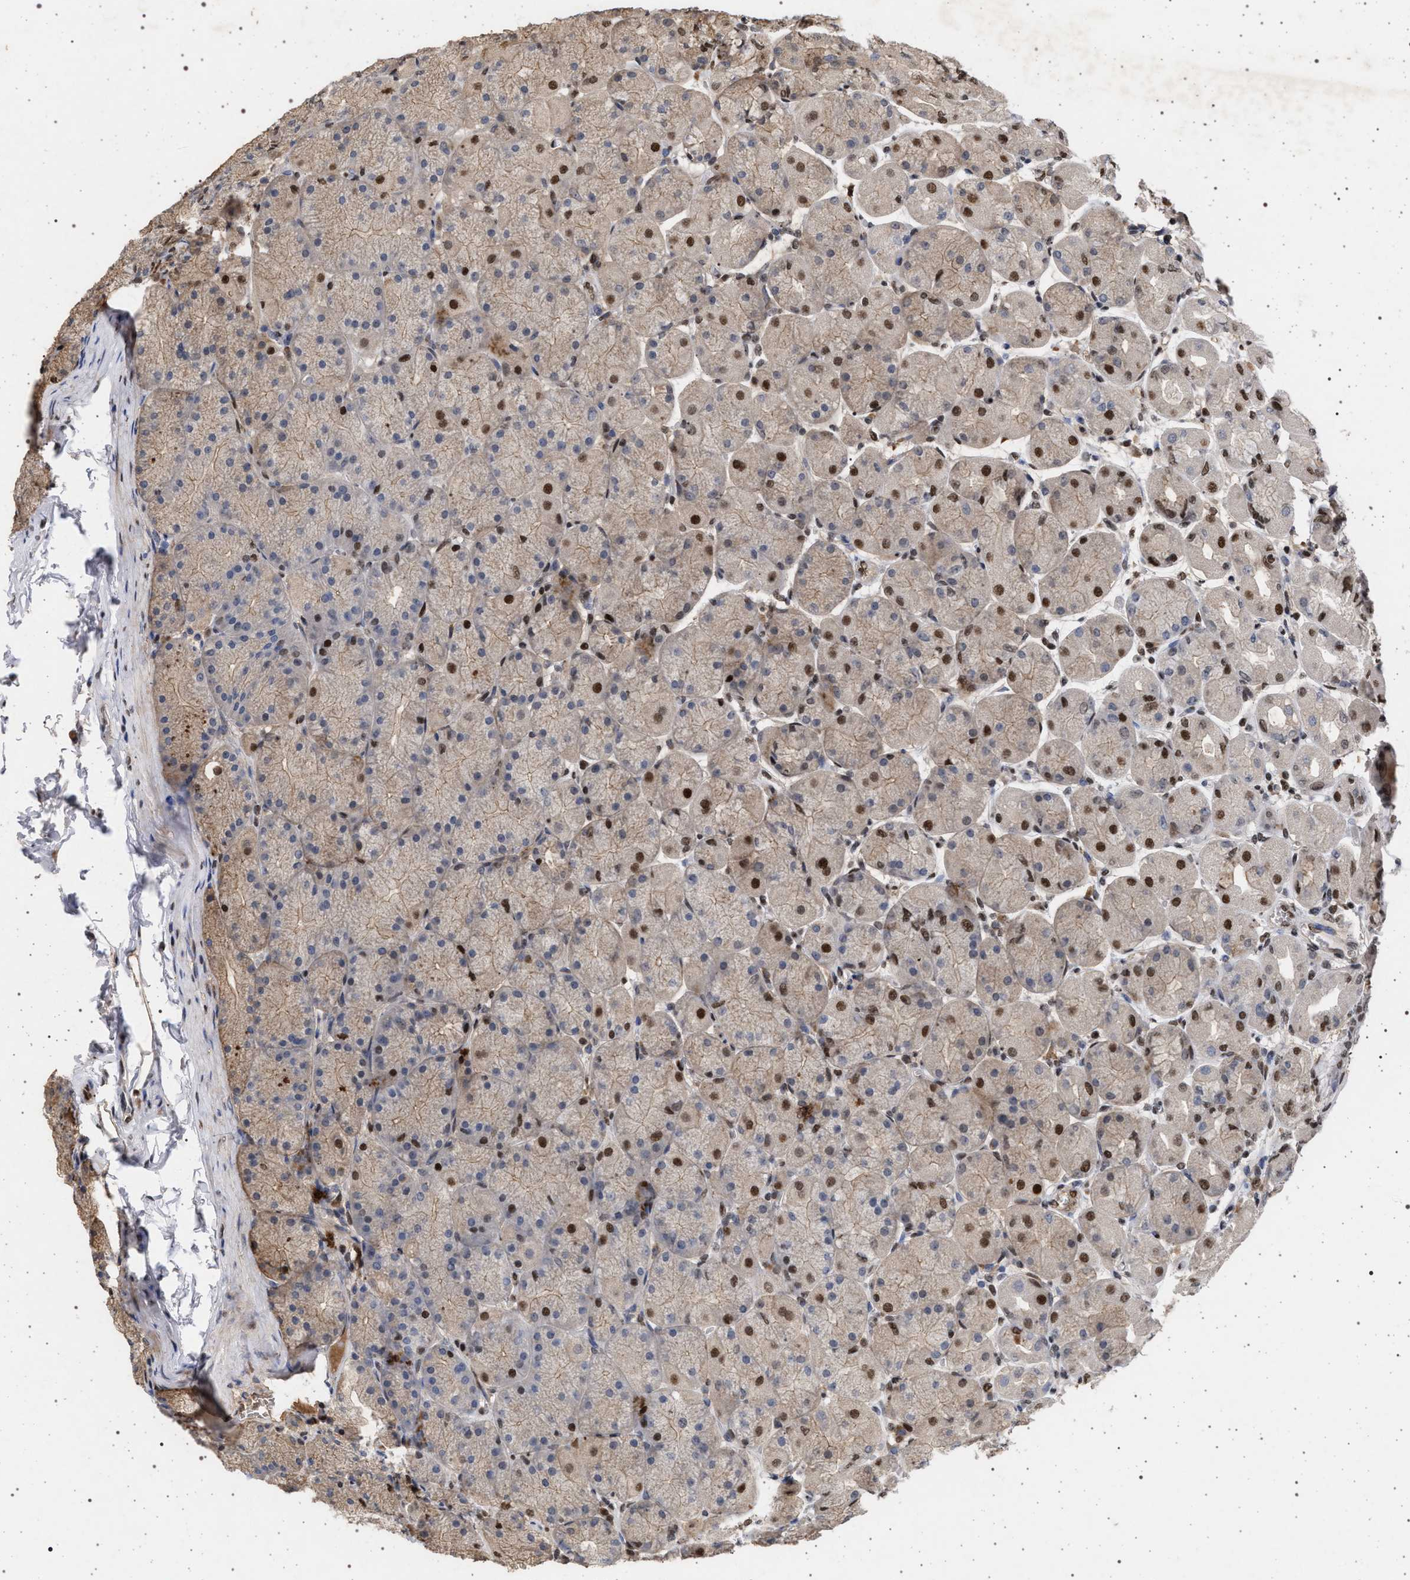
{"staining": {"intensity": "moderate", "quantity": "25%-75%", "location": "cytoplasmic/membranous,nuclear"}, "tissue": "stomach", "cell_type": "Glandular cells", "image_type": "normal", "snomed": [{"axis": "morphology", "description": "Normal tissue, NOS"}, {"axis": "topography", "description": "Stomach, upper"}], "caption": "A histopathology image of stomach stained for a protein demonstrates moderate cytoplasmic/membranous,nuclear brown staining in glandular cells. (DAB (3,3'-diaminobenzidine) = brown stain, brightfield microscopy at high magnification).", "gene": "PHF12", "patient": {"sex": "female", "age": 56}}